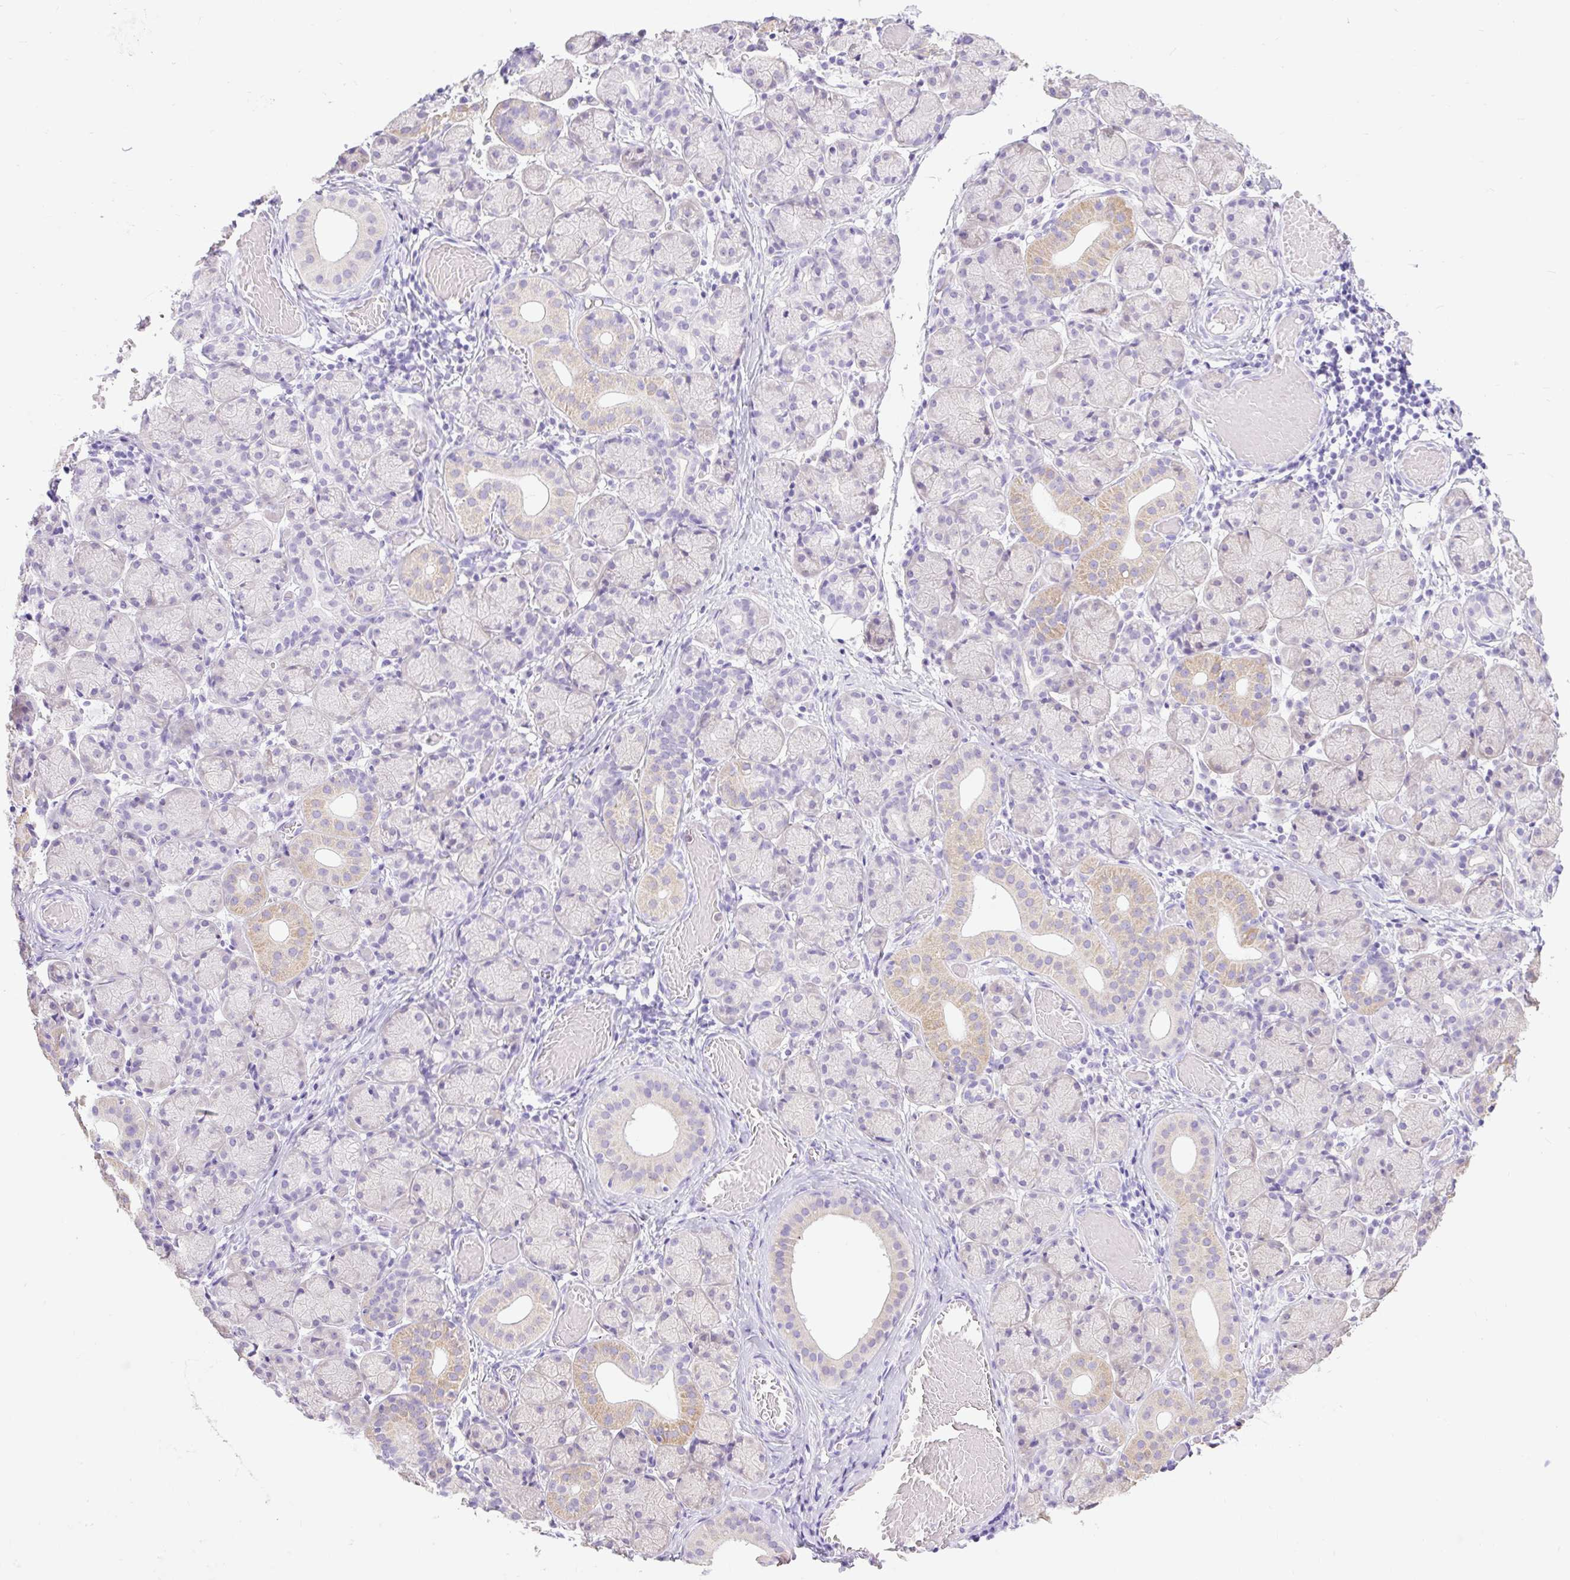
{"staining": {"intensity": "weak", "quantity": "<25%", "location": "cytoplasmic/membranous"}, "tissue": "salivary gland", "cell_type": "Glandular cells", "image_type": "normal", "snomed": [{"axis": "morphology", "description": "Normal tissue, NOS"}, {"axis": "topography", "description": "Salivary gland"}], "caption": "There is no significant positivity in glandular cells of salivary gland. (Immunohistochemistry (ihc), brightfield microscopy, high magnification).", "gene": "SLC25A40", "patient": {"sex": "female", "age": 24}}